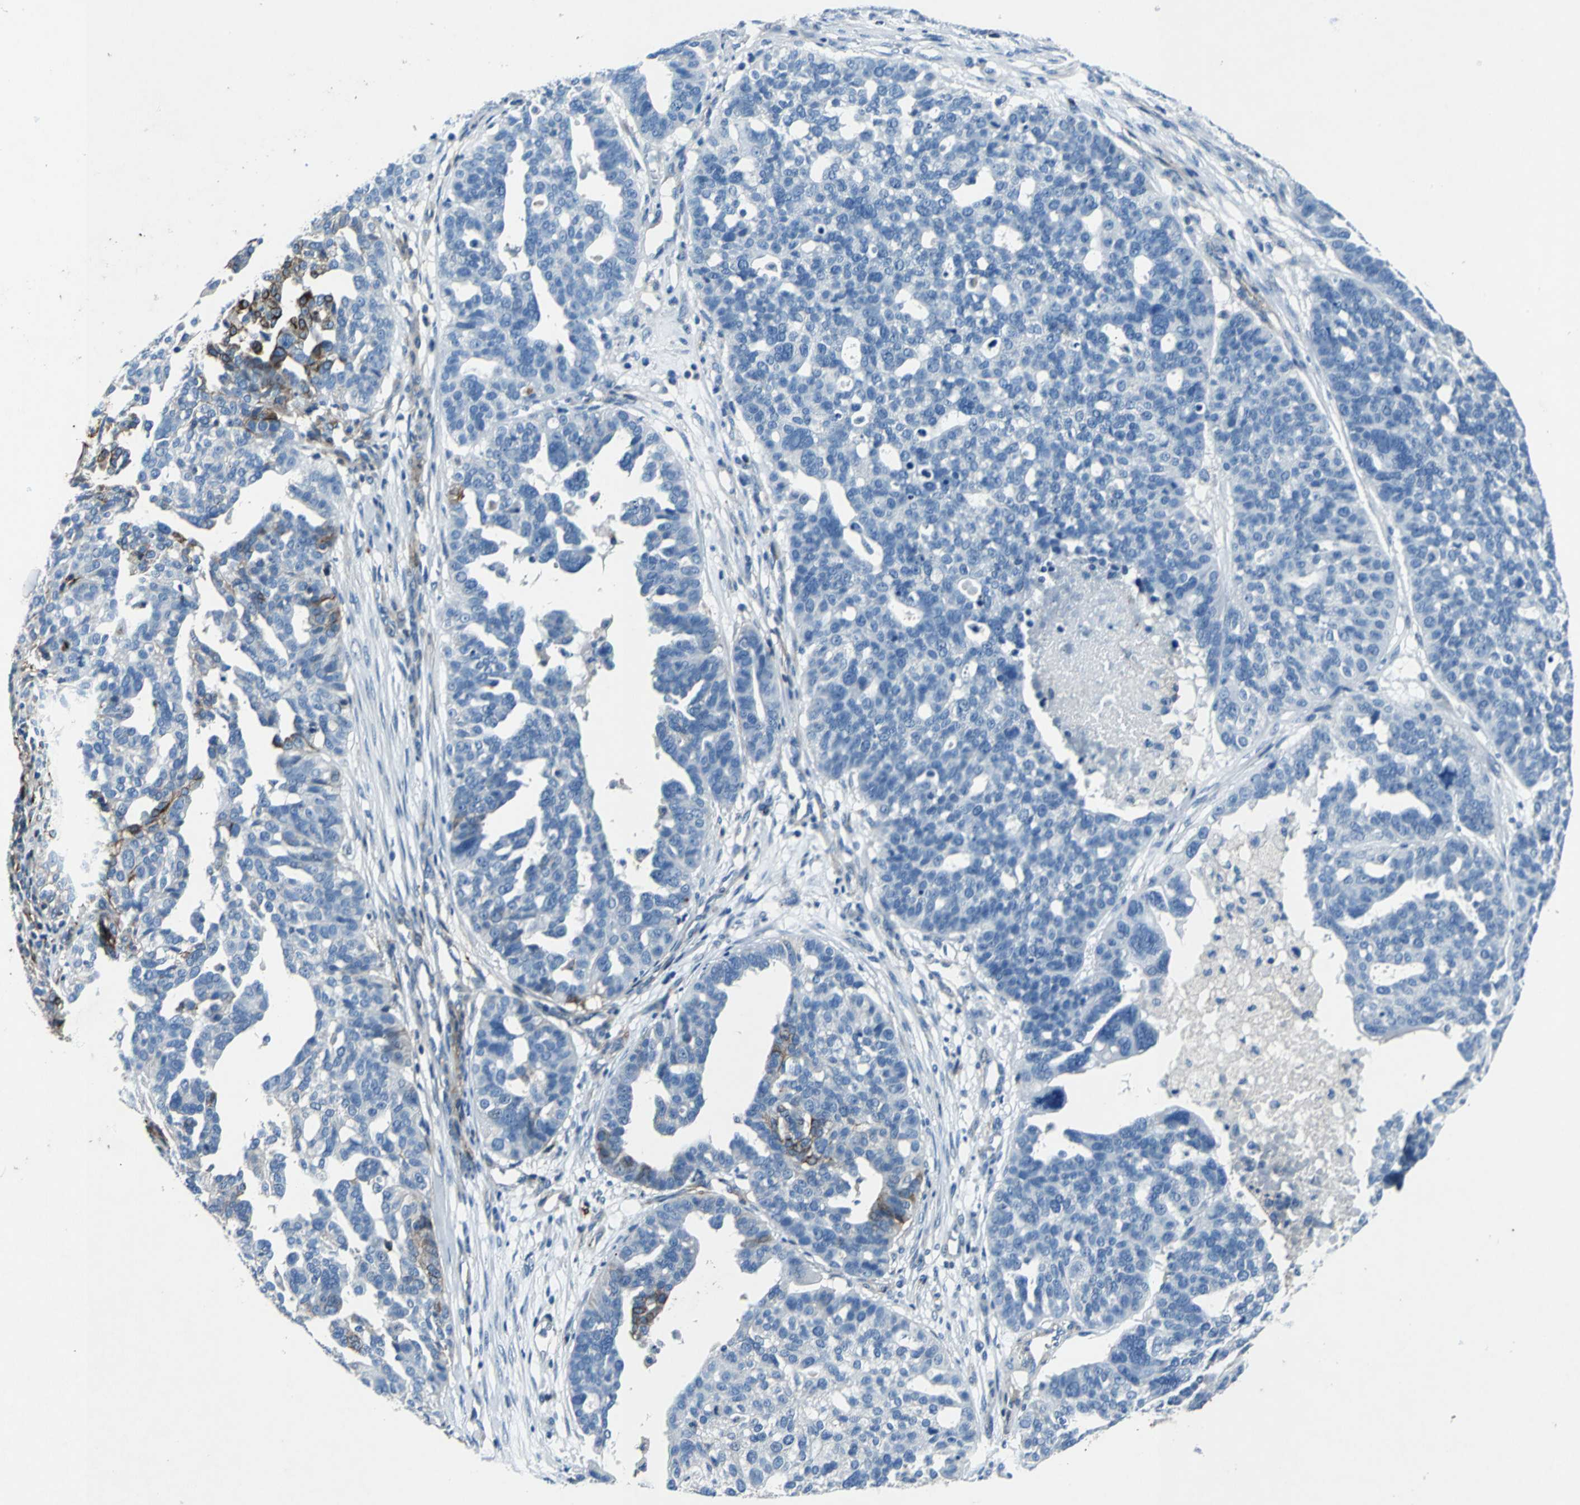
{"staining": {"intensity": "negative", "quantity": "none", "location": "none"}, "tissue": "ovarian cancer", "cell_type": "Tumor cells", "image_type": "cancer", "snomed": [{"axis": "morphology", "description": "Cystadenocarcinoma, serous, NOS"}, {"axis": "topography", "description": "Ovary"}], "caption": "Immunohistochemical staining of human ovarian cancer shows no significant staining in tumor cells. (Stains: DAB (3,3'-diaminobenzidine) immunohistochemistry with hematoxylin counter stain, Microscopy: brightfield microscopy at high magnification).", "gene": "RPS13", "patient": {"sex": "female", "age": 59}}